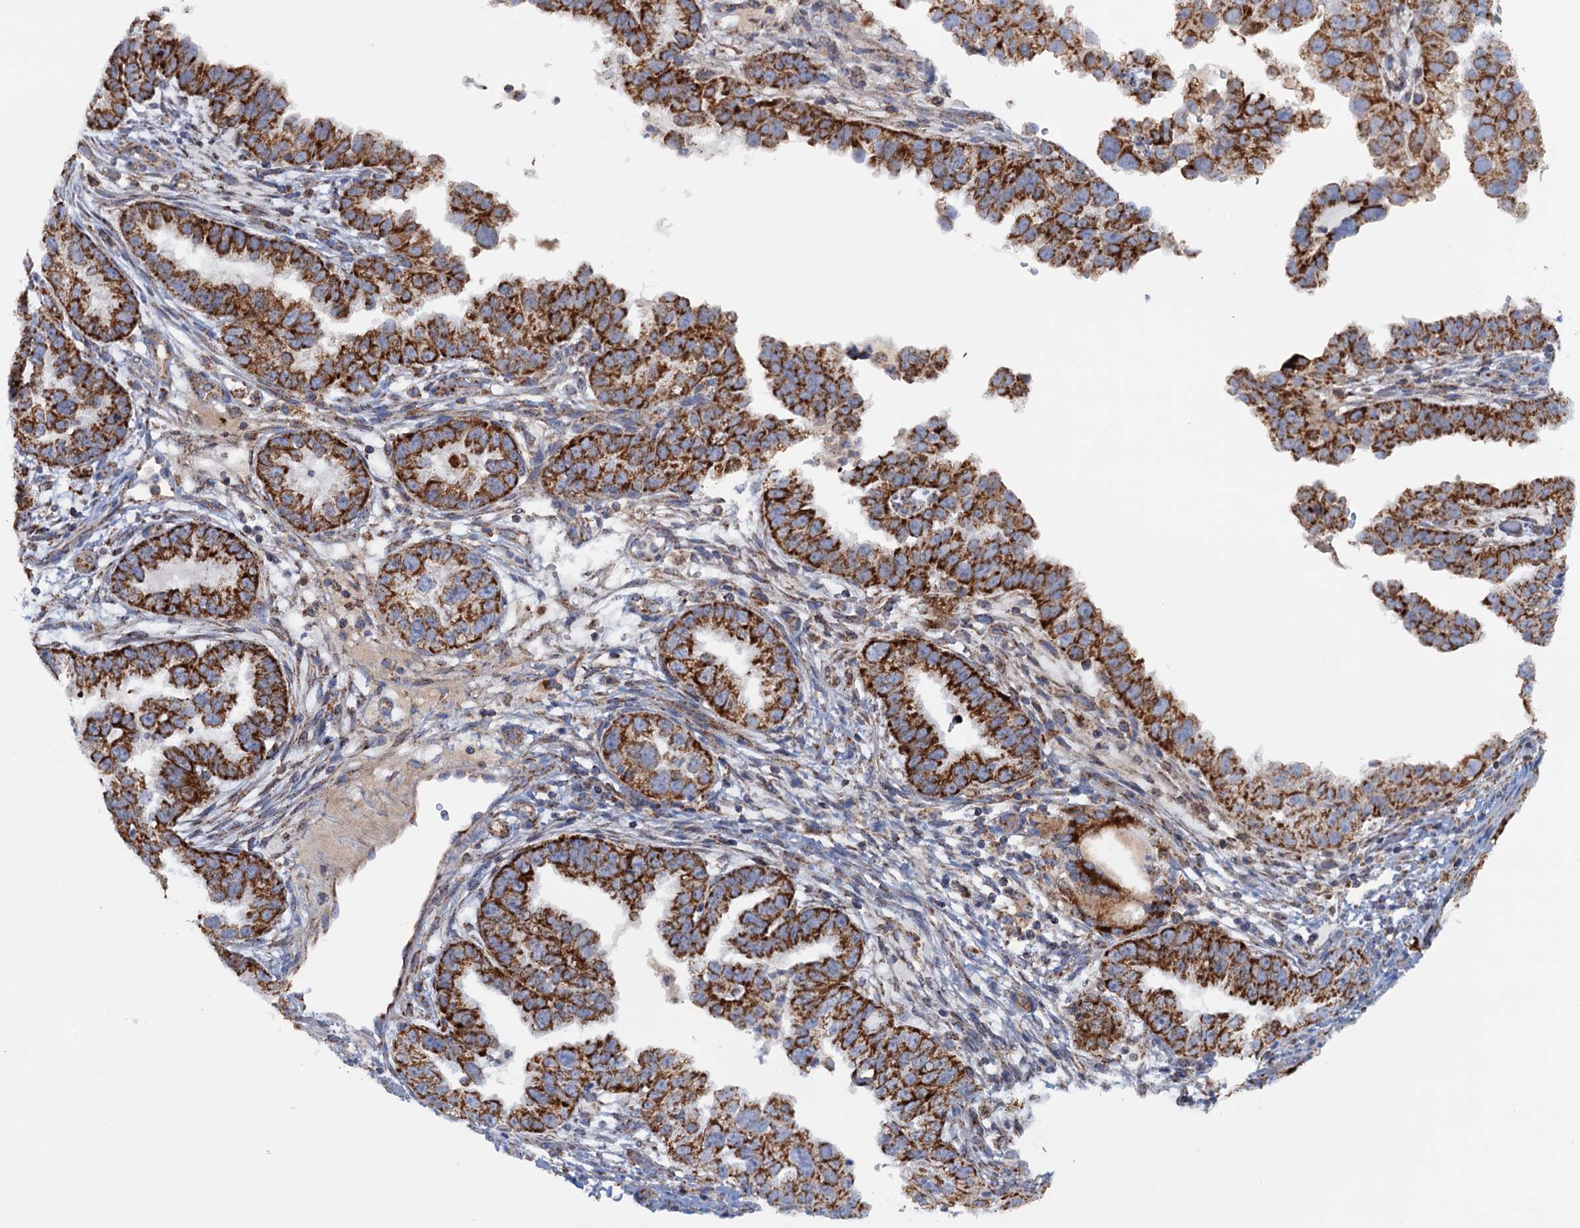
{"staining": {"intensity": "strong", "quantity": ">75%", "location": "cytoplasmic/membranous"}, "tissue": "endometrial cancer", "cell_type": "Tumor cells", "image_type": "cancer", "snomed": [{"axis": "morphology", "description": "Adenocarcinoma, NOS"}, {"axis": "topography", "description": "Endometrium"}], "caption": "An immunohistochemistry (IHC) micrograph of neoplastic tissue is shown. Protein staining in brown shows strong cytoplasmic/membranous positivity in endometrial cancer within tumor cells.", "gene": "GTPBP3", "patient": {"sex": "female", "age": 85}}